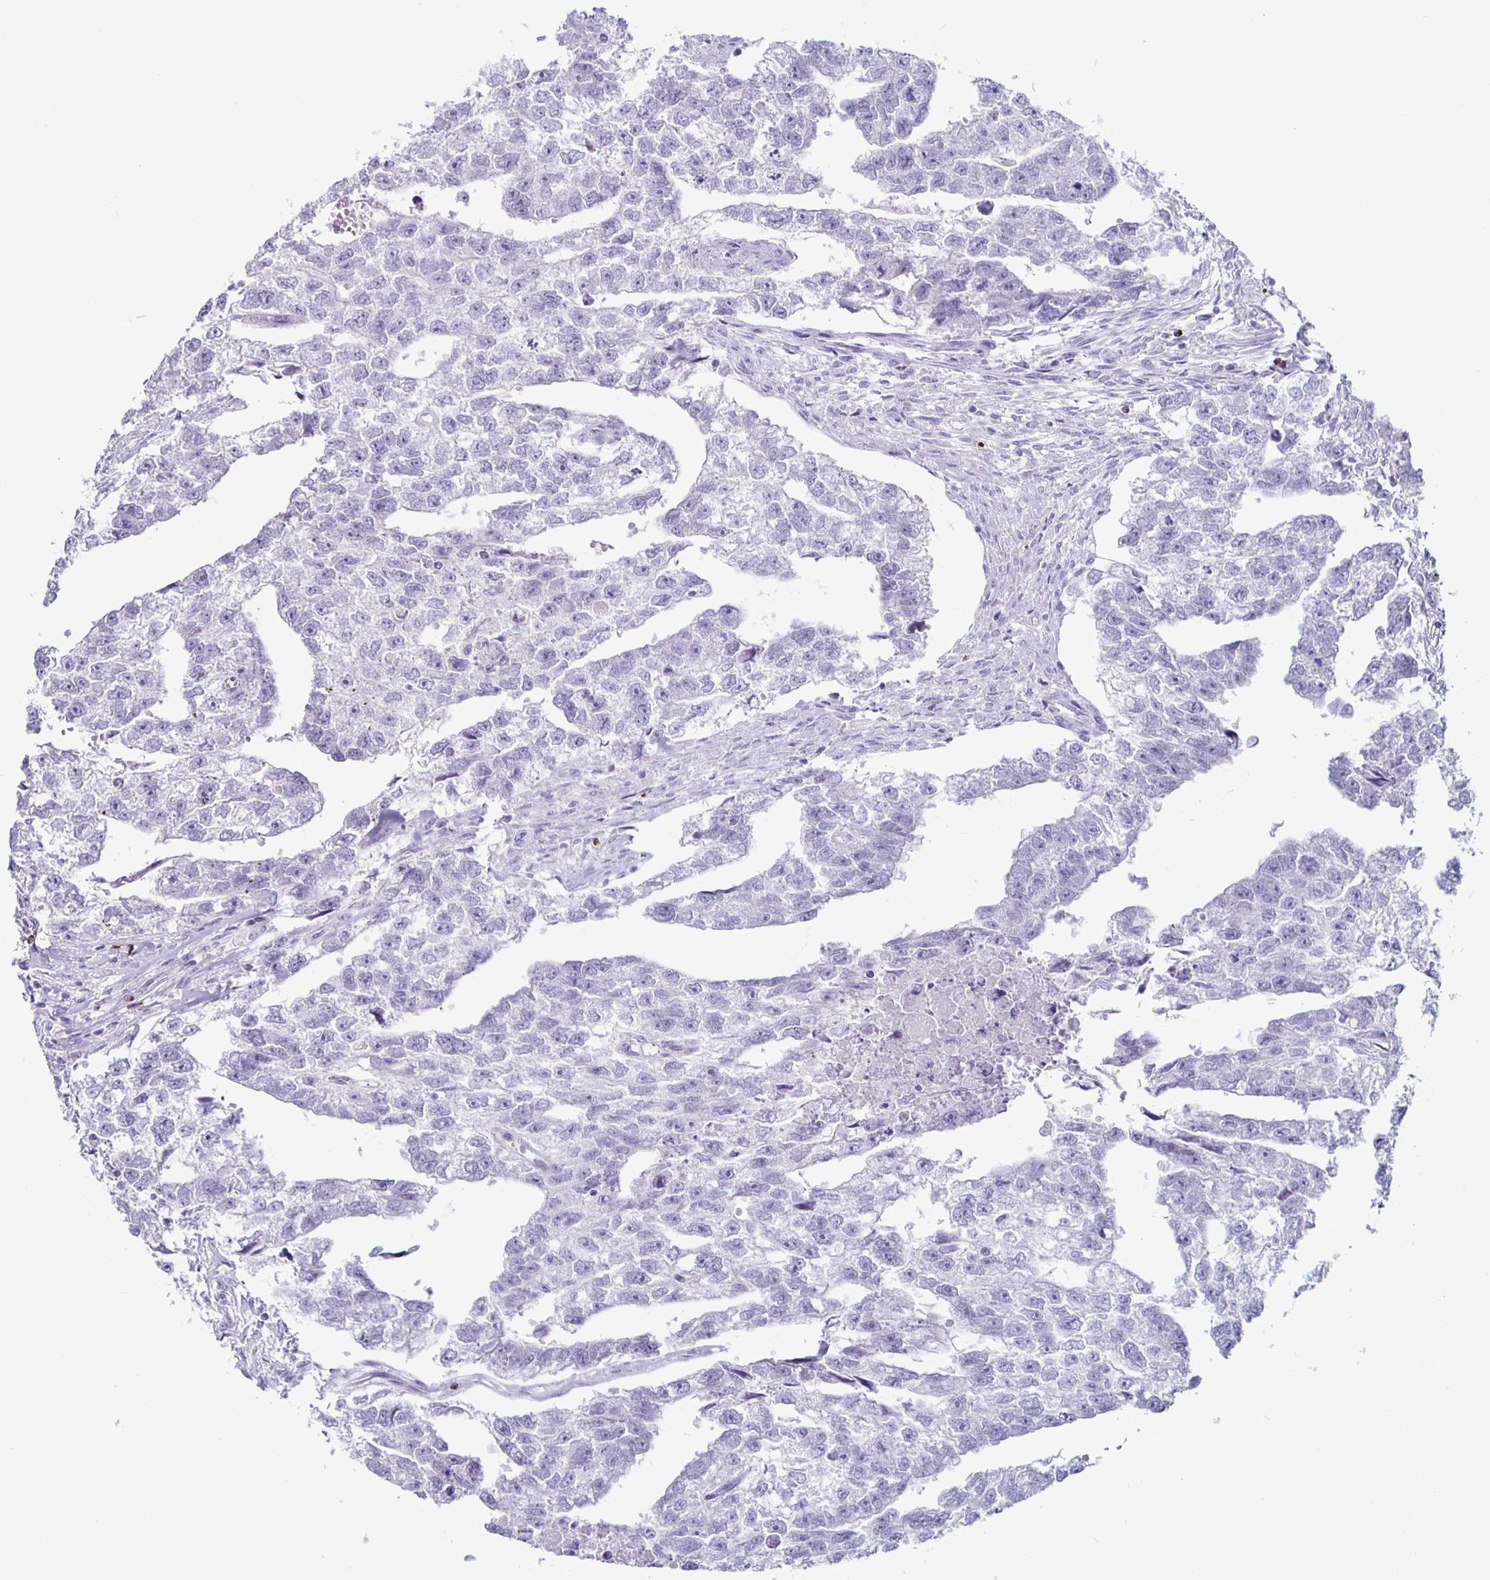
{"staining": {"intensity": "negative", "quantity": "none", "location": "none"}, "tissue": "testis cancer", "cell_type": "Tumor cells", "image_type": "cancer", "snomed": [{"axis": "morphology", "description": "Carcinoma, Embryonal, NOS"}, {"axis": "morphology", "description": "Teratoma, malignant, NOS"}, {"axis": "topography", "description": "Testis"}], "caption": "There is no significant positivity in tumor cells of testis cancer (teratoma (malignant)).", "gene": "GZMK", "patient": {"sex": "male", "age": 44}}